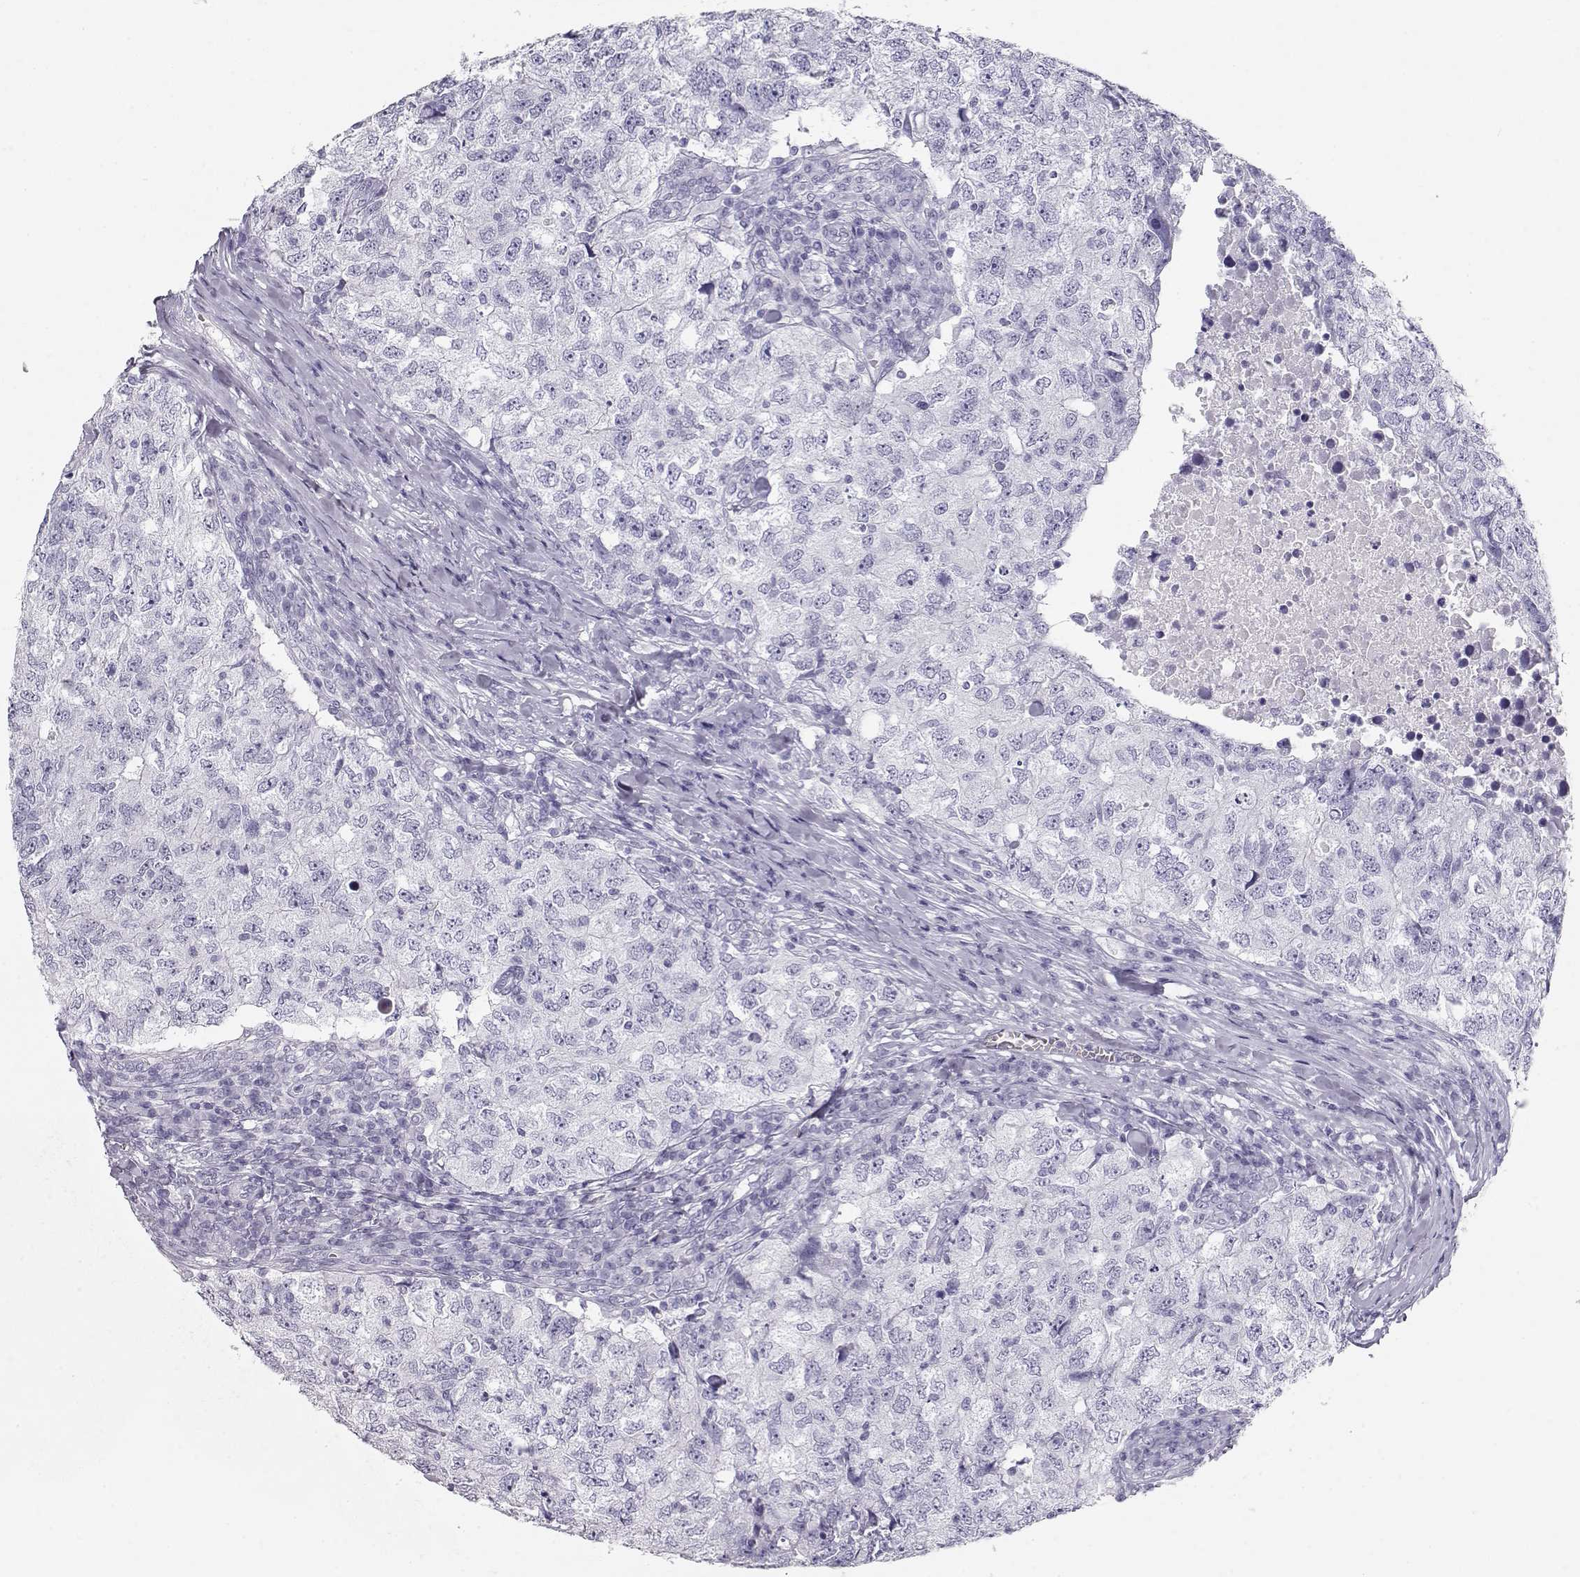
{"staining": {"intensity": "weak", "quantity": "25%-75%", "location": "cytoplasmic/membranous"}, "tissue": "breast cancer", "cell_type": "Tumor cells", "image_type": "cancer", "snomed": [{"axis": "morphology", "description": "Duct carcinoma"}, {"axis": "topography", "description": "Breast"}], "caption": "Breast cancer stained with a brown dye reveals weak cytoplasmic/membranous positive positivity in about 25%-75% of tumor cells.", "gene": "MAGEC1", "patient": {"sex": "female", "age": 30}}